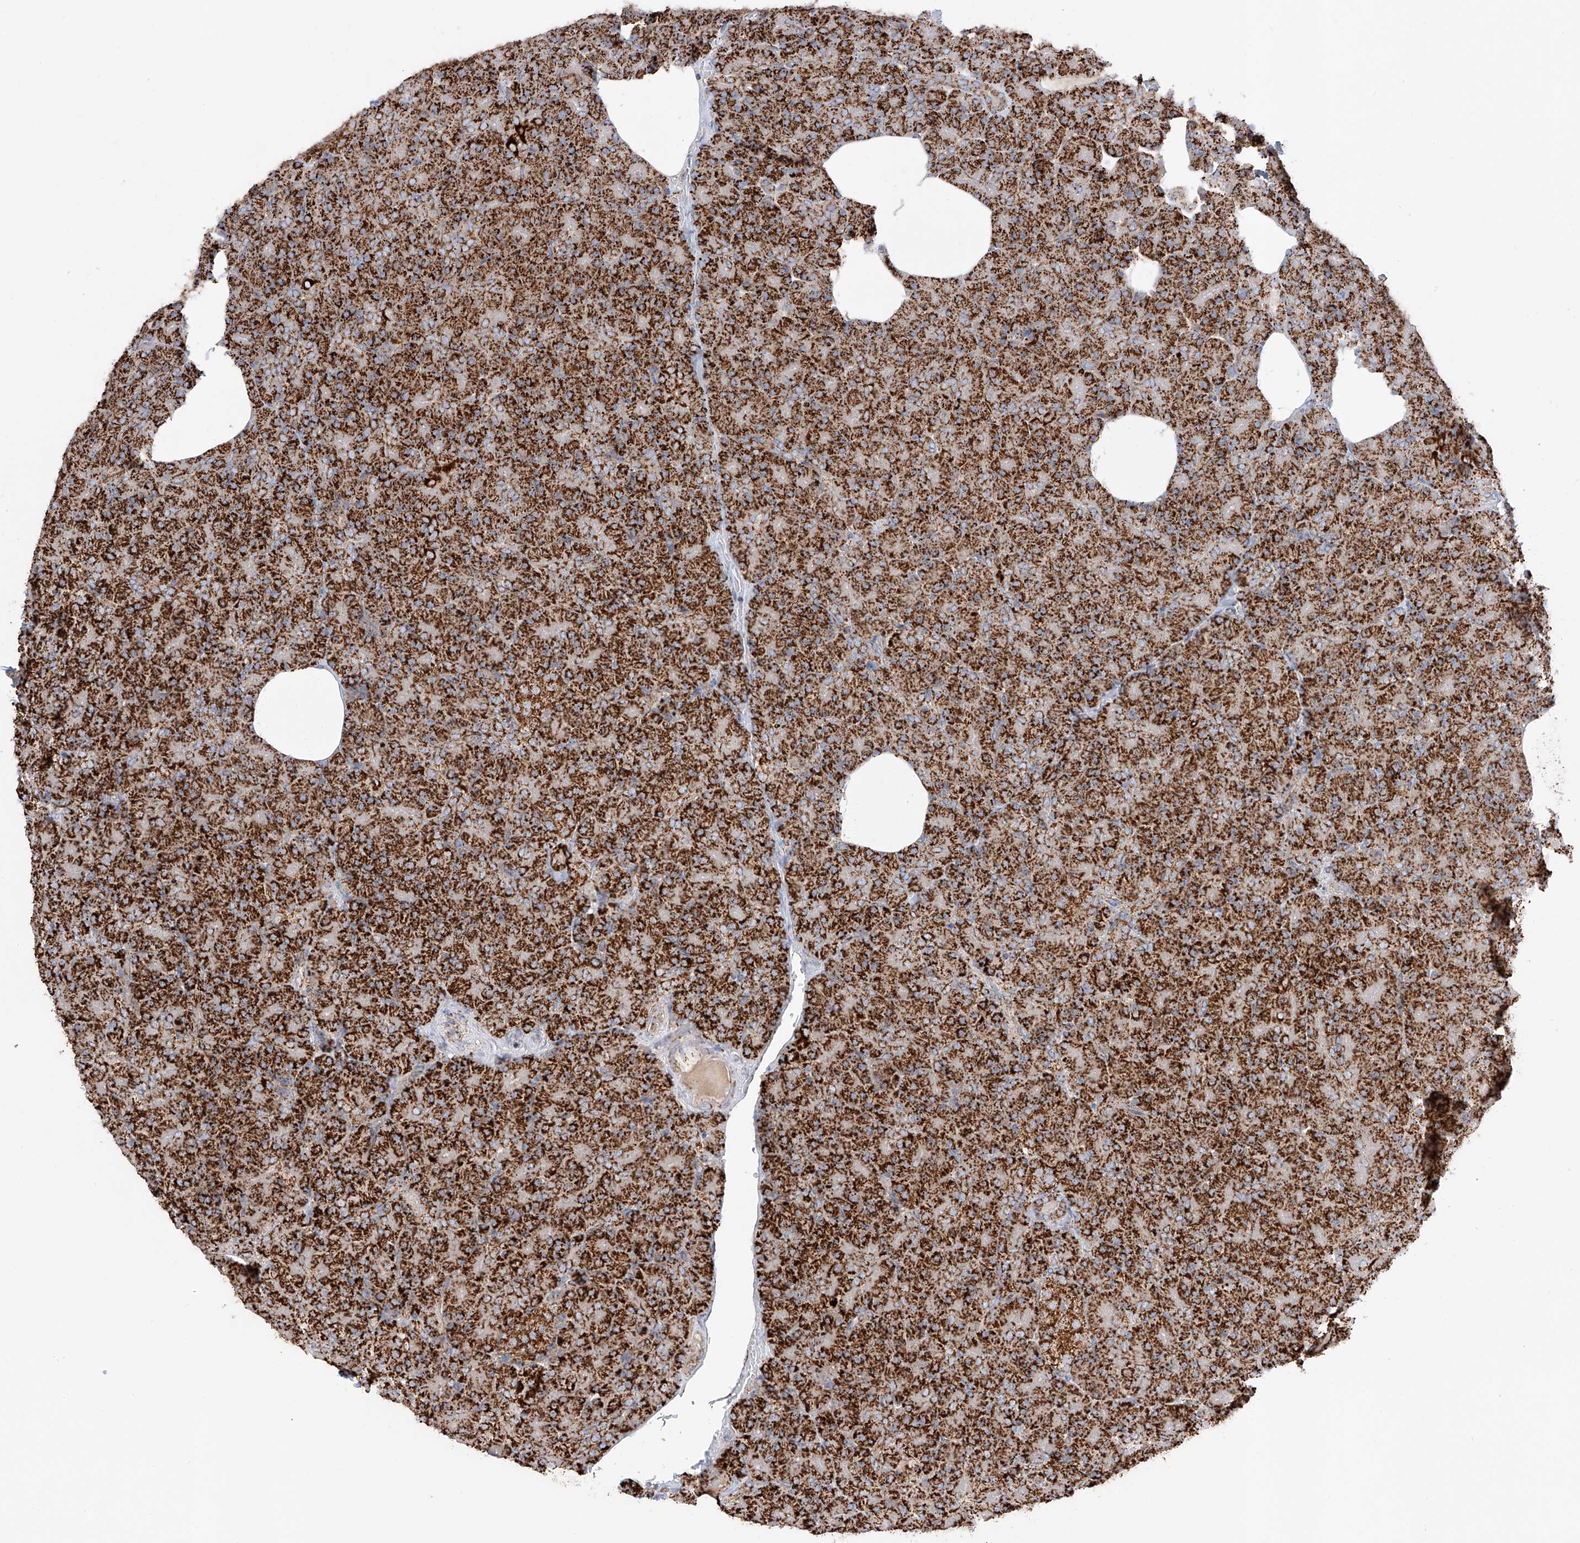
{"staining": {"intensity": "strong", "quantity": ">75%", "location": "cytoplasmic/membranous"}, "tissue": "pancreas", "cell_type": "Exocrine glandular cells", "image_type": "normal", "snomed": [{"axis": "morphology", "description": "Normal tissue, NOS"}, {"axis": "topography", "description": "Pancreas"}], "caption": "Immunohistochemistry staining of unremarkable pancreas, which demonstrates high levels of strong cytoplasmic/membranous positivity in about >75% of exocrine glandular cells indicating strong cytoplasmic/membranous protein expression. The staining was performed using DAB (3,3'-diaminobenzidine) (brown) for protein detection and nuclei were counterstained in hematoxylin (blue).", "gene": "TTC27", "patient": {"sex": "female", "age": 43}}